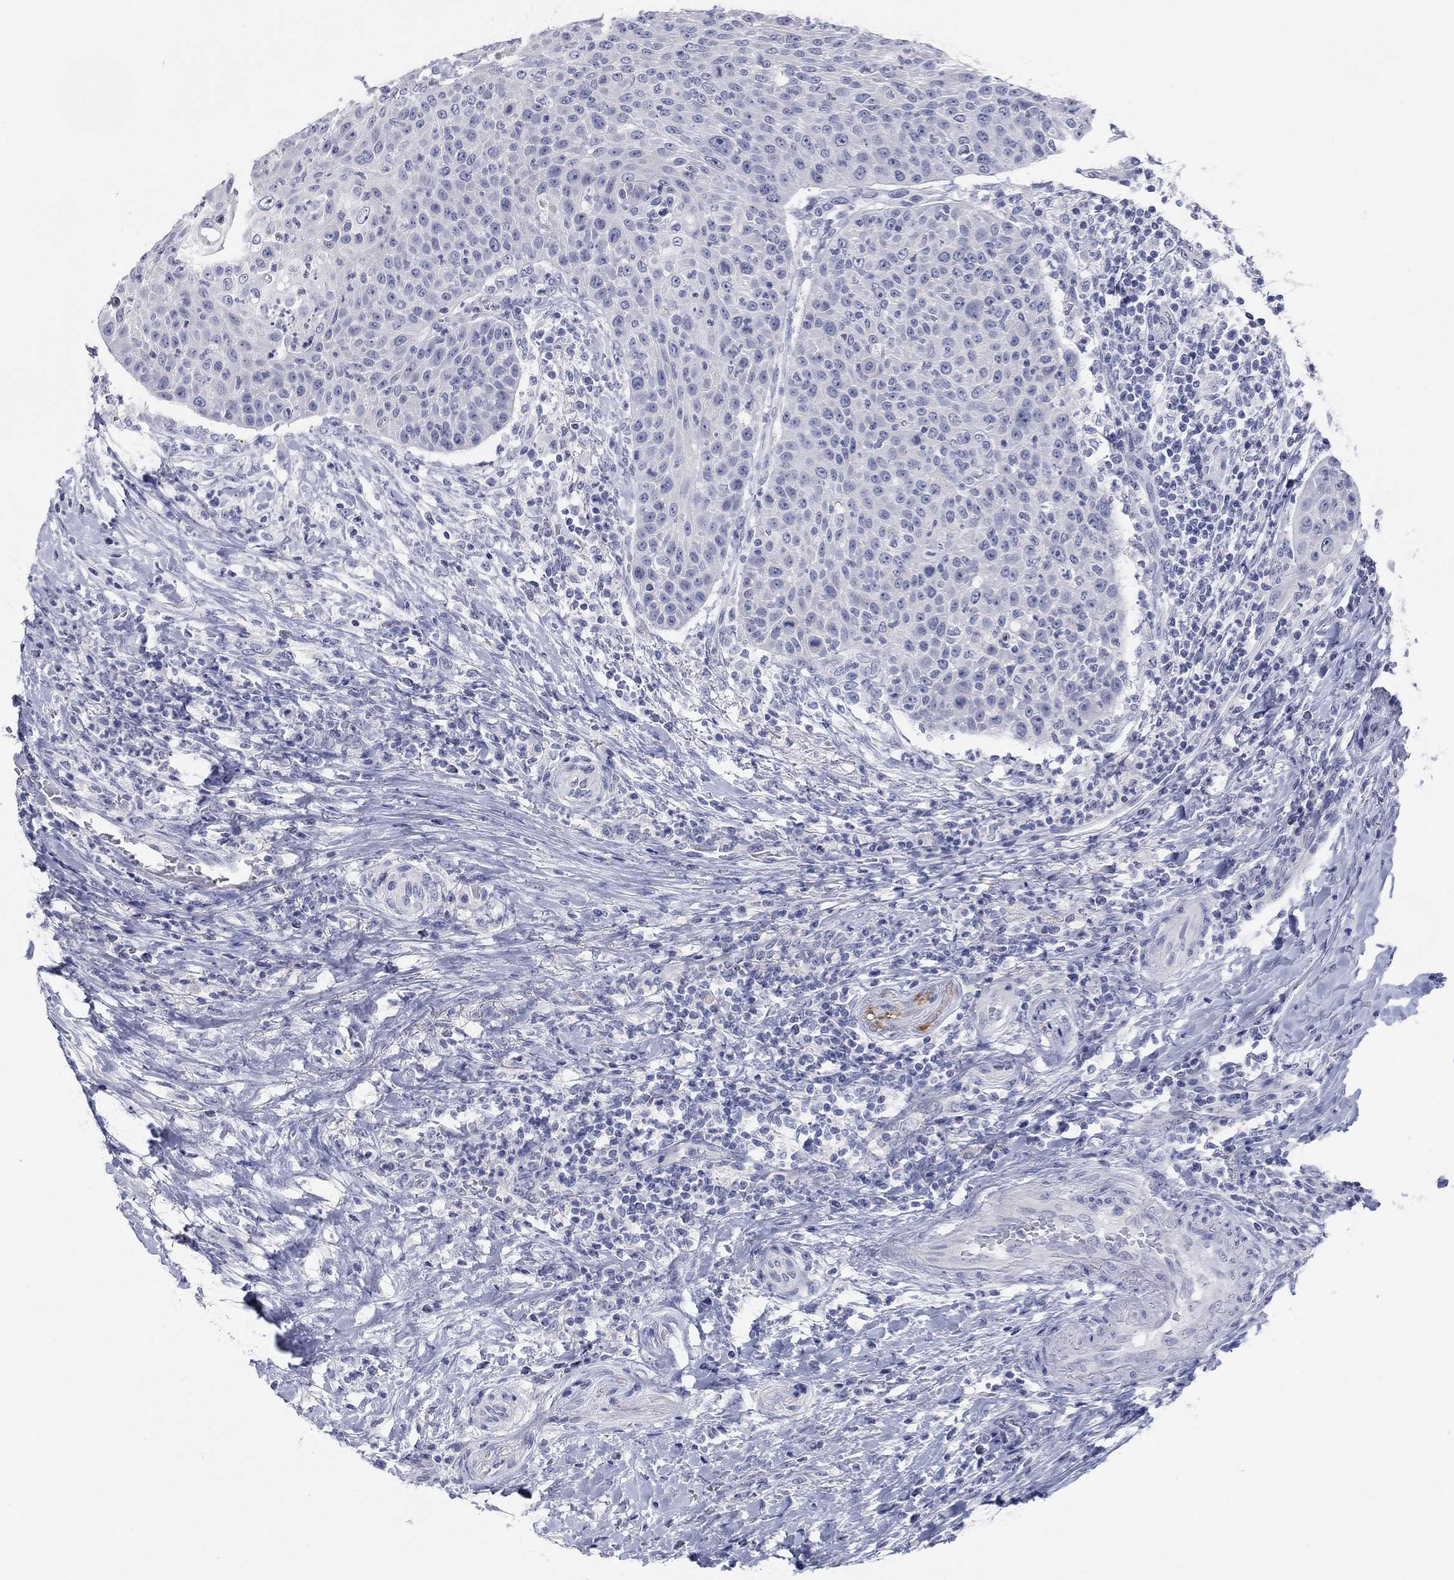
{"staining": {"intensity": "negative", "quantity": "none", "location": "none"}, "tissue": "head and neck cancer", "cell_type": "Tumor cells", "image_type": "cancer", "snomed": [{"axis": "morphology", "description": "Squamous cell carcinoma, NOS"}, {"axis": "topography", "description": "Head-Neck"}], "caption": "Immunohistochemical staining of human head and neck cancer reveals no significant positivity in tumor cells.", "gene": "ATP6V1G2", "patient": {"sex": "male", "age": 69}}